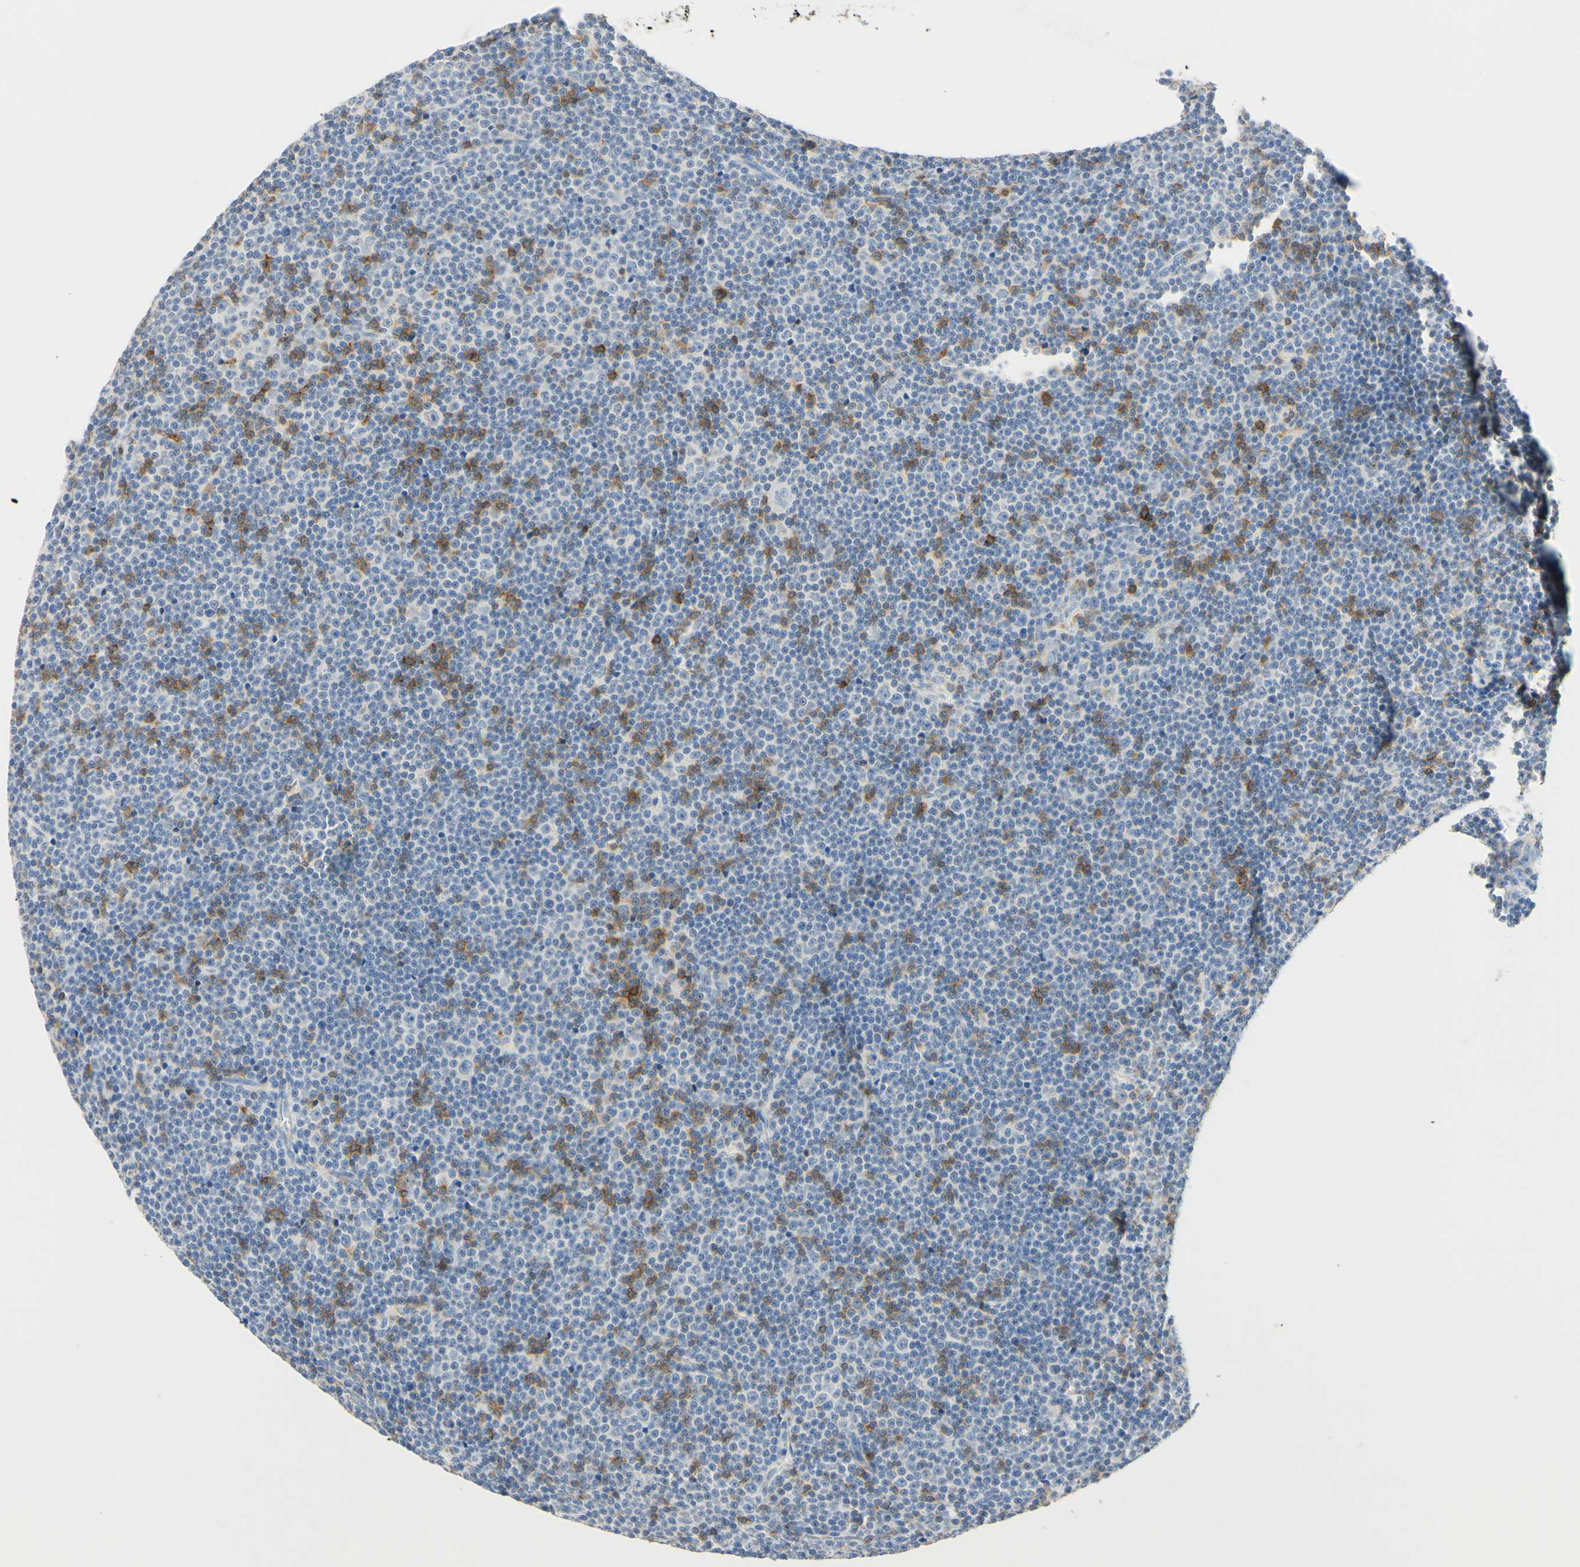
{"staining": {"intensity": "negative", "quantity": "none", "location": "none"}, "tissue": "lymphoma", "cell_type": "Tumor cells", "image_type": "cancer", "snomed": [{"axis": "morphology", "description": "Malignant lymphoma, non-Hodgkin's type, Low grade"}, {"axis": "topography", "description": "Lymph node"}], "caption": "The micrograph displays no staining of tumor cells in malignant lymphoma, non-Hodgkin's type (low-grade). The staining is performed using DAB (3,3'-diaminobenzidine) brown chromogen with nuclei counter-stained in using hematoxylin.", "gene": "LAT", "patient": {"sex": "female", "age": 67}}